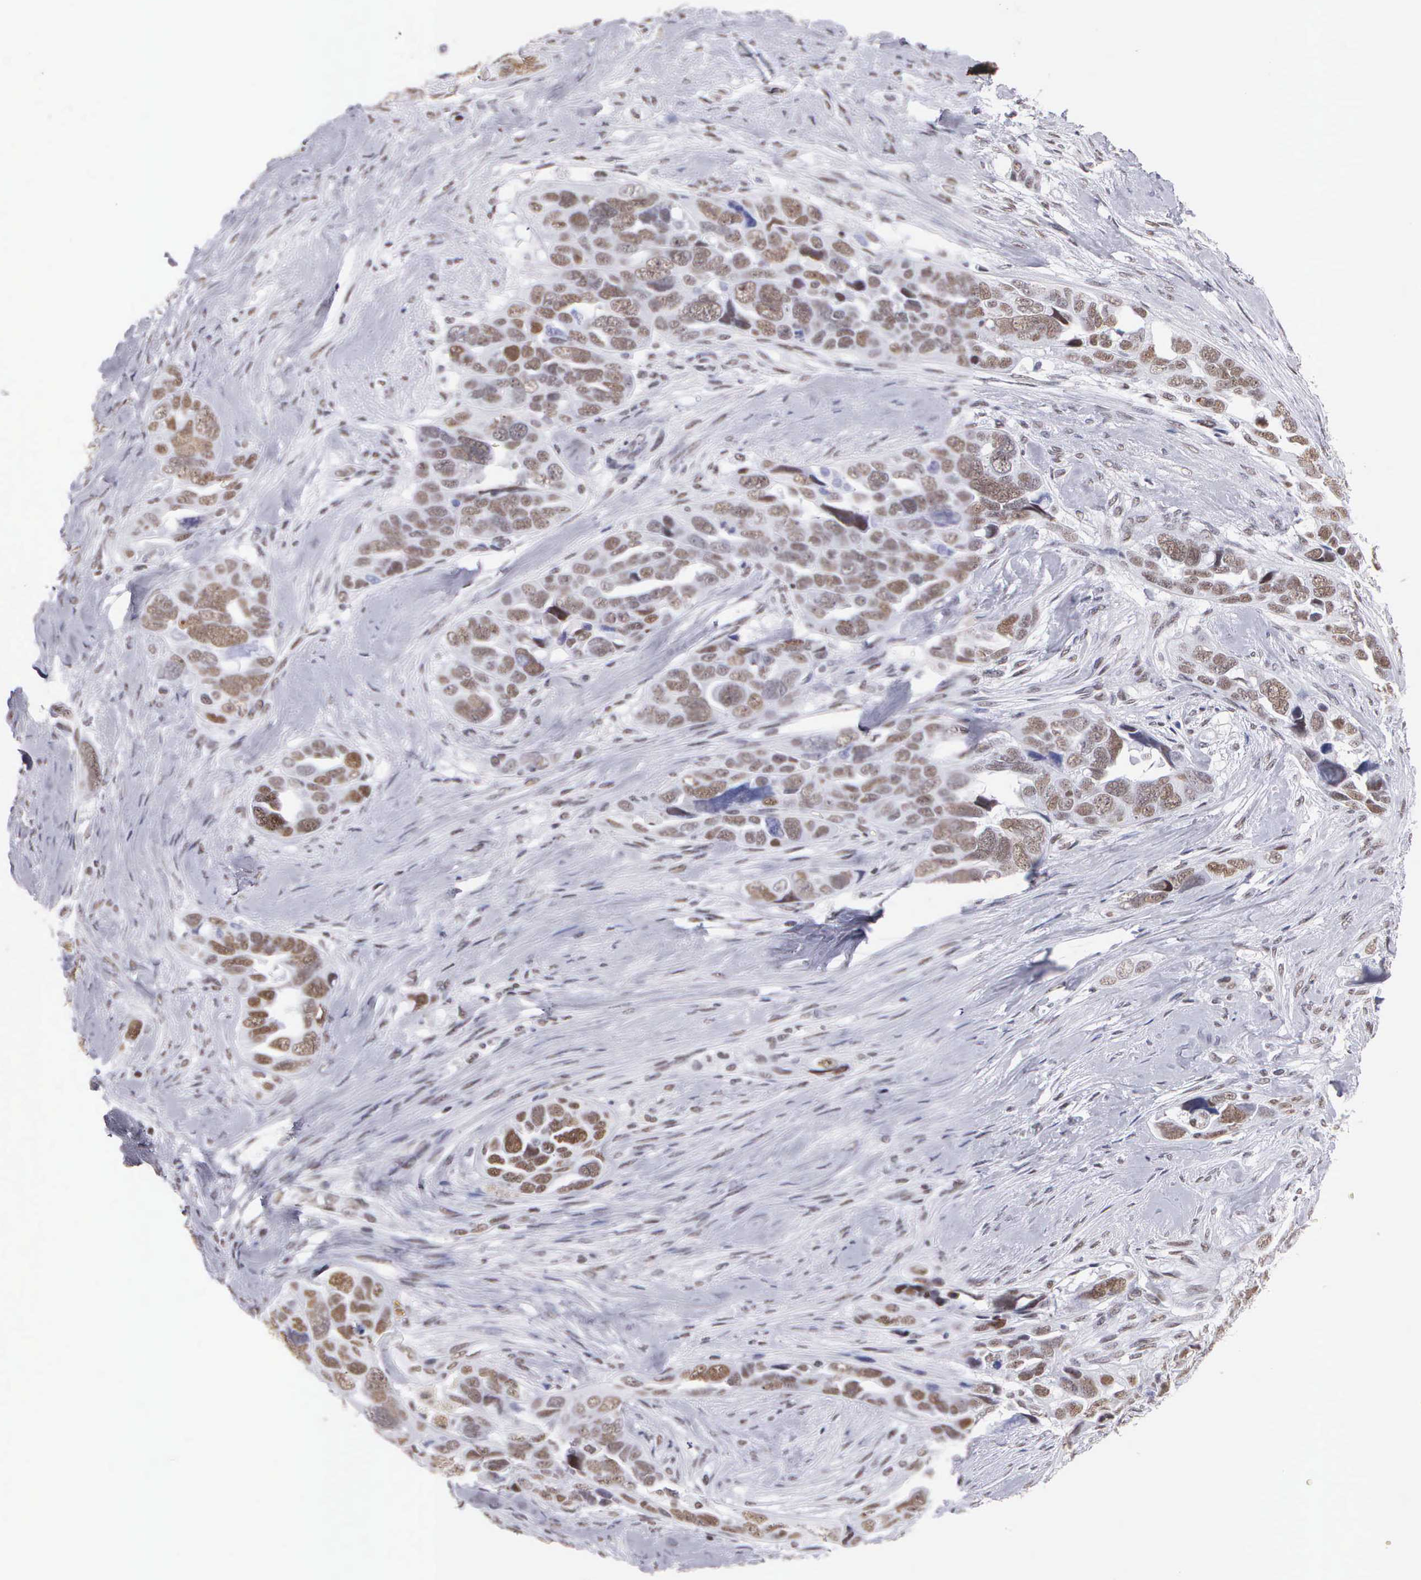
{"staining": {"intensity": "moderate", "quantity": ">75%", "location": "nuclear"}, "tissue": "ovarian cancer", "cell_type": "Tumor cells", "image_type": "cancer", "snomed": [{"axis": "morphology", "description": "Cystadenocarcinoma, serous, NOS"}, {"axis": "topography", "description": "Ovary"}], "caption": "An image of serous cystadenocarcinoma (ovarian) stained for a protein exhibits moderate nuclear brown staining in tumor cells.", "gene": "CSTF2", "patient": {"sex": "female", "age": 63}}